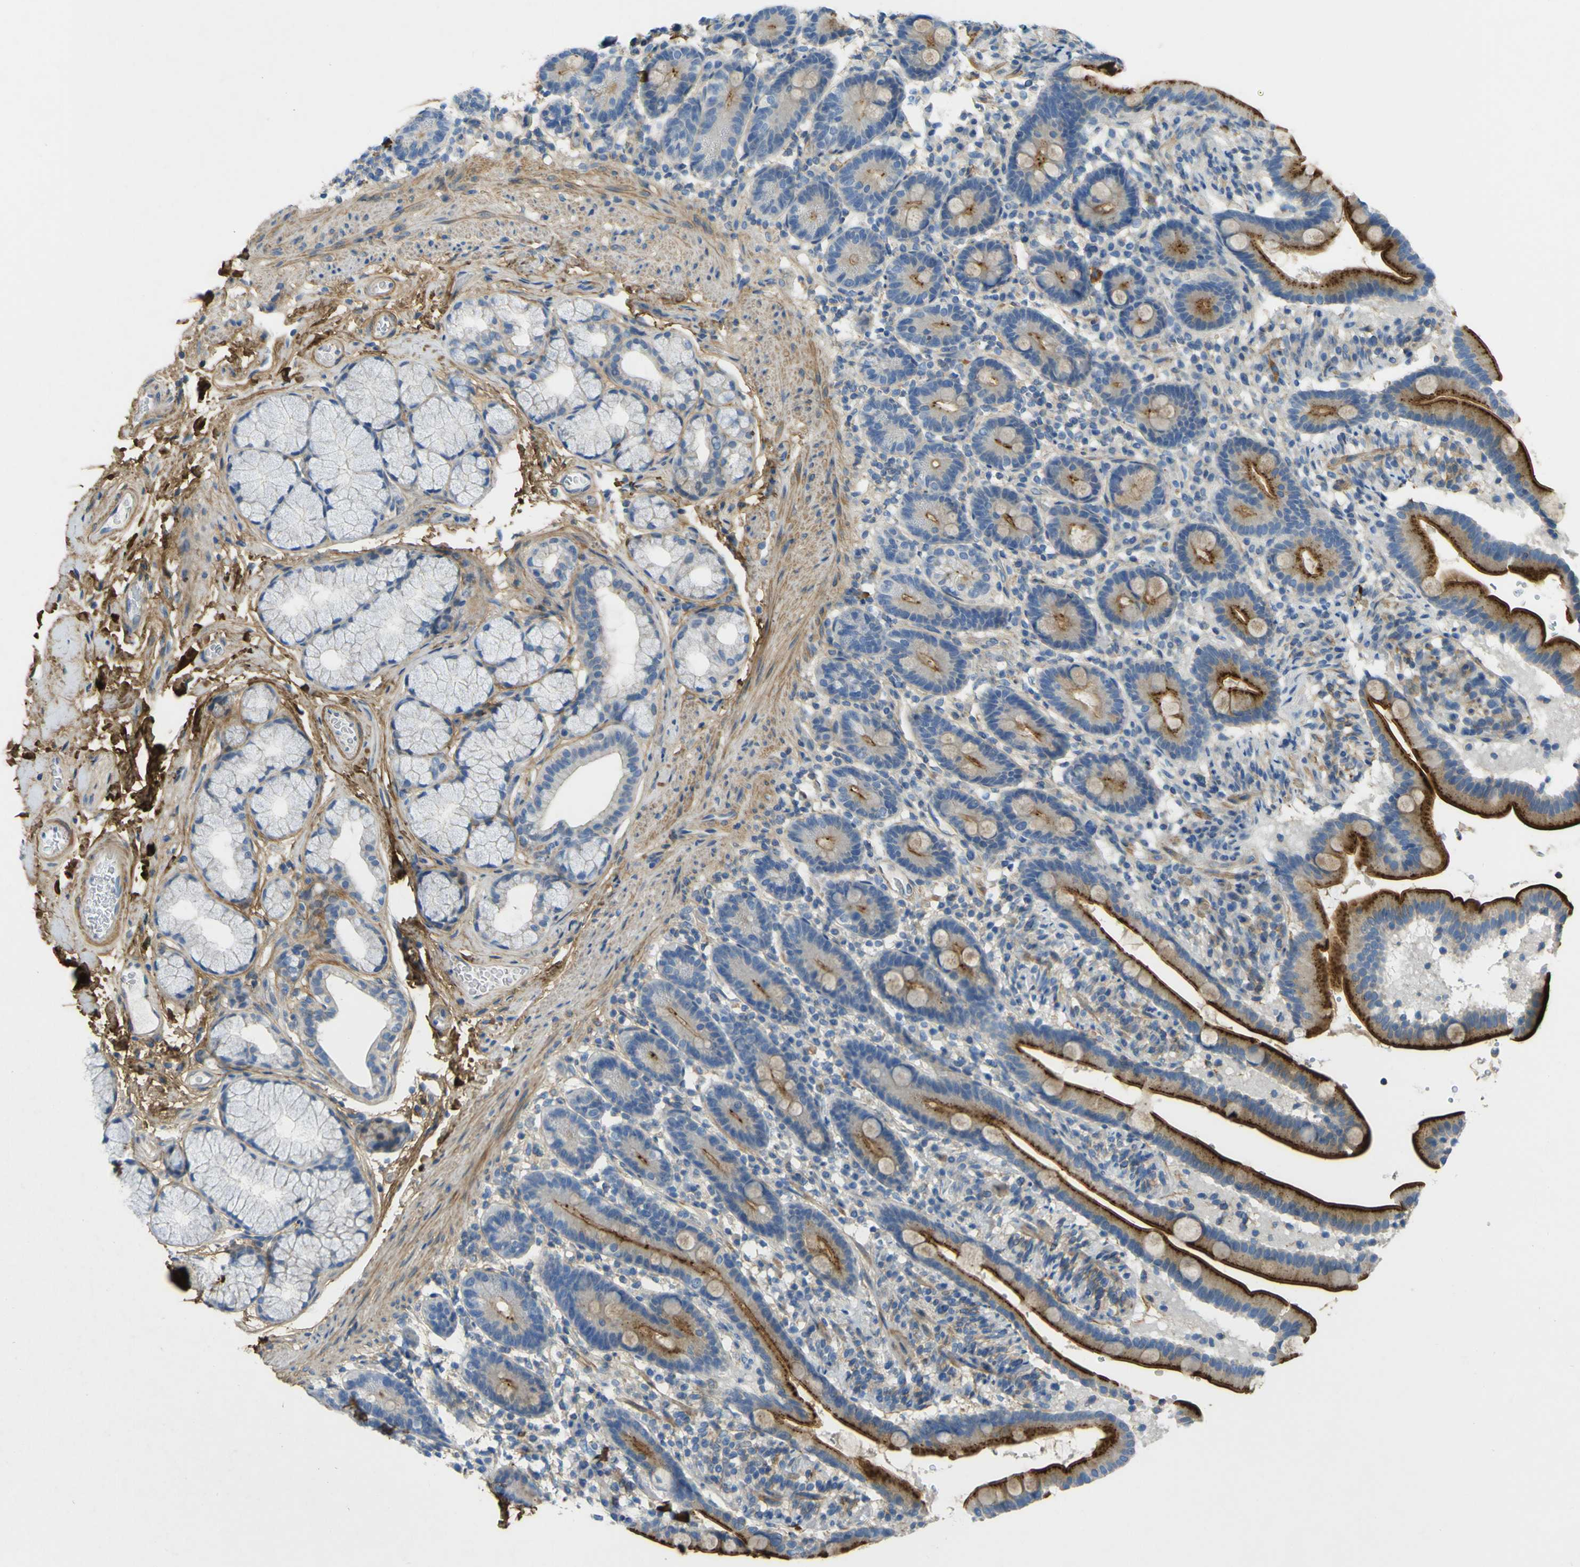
{"staining": {"intensity": "moderate", "quantity": ">75%", "location": "cytoplasmic/membranous"}, "tissue": "duodenum", "cell_type": "Glandular cells", "image_type": "normal", "snomed": [{"axis": "morphology", "description": "Normal tissue, NOS"}, {"axis": "topography", "description": "Duodenum"}], "caption": "Protein staining displays moderate cytoplasmic/membranous positivity in about >75% of glandular cells in normal duodenum. (Brightfield microscopy of DAB IHC at high magnification).", "gene": "OGN", "patient": {"sex": "male", "age": 54}}